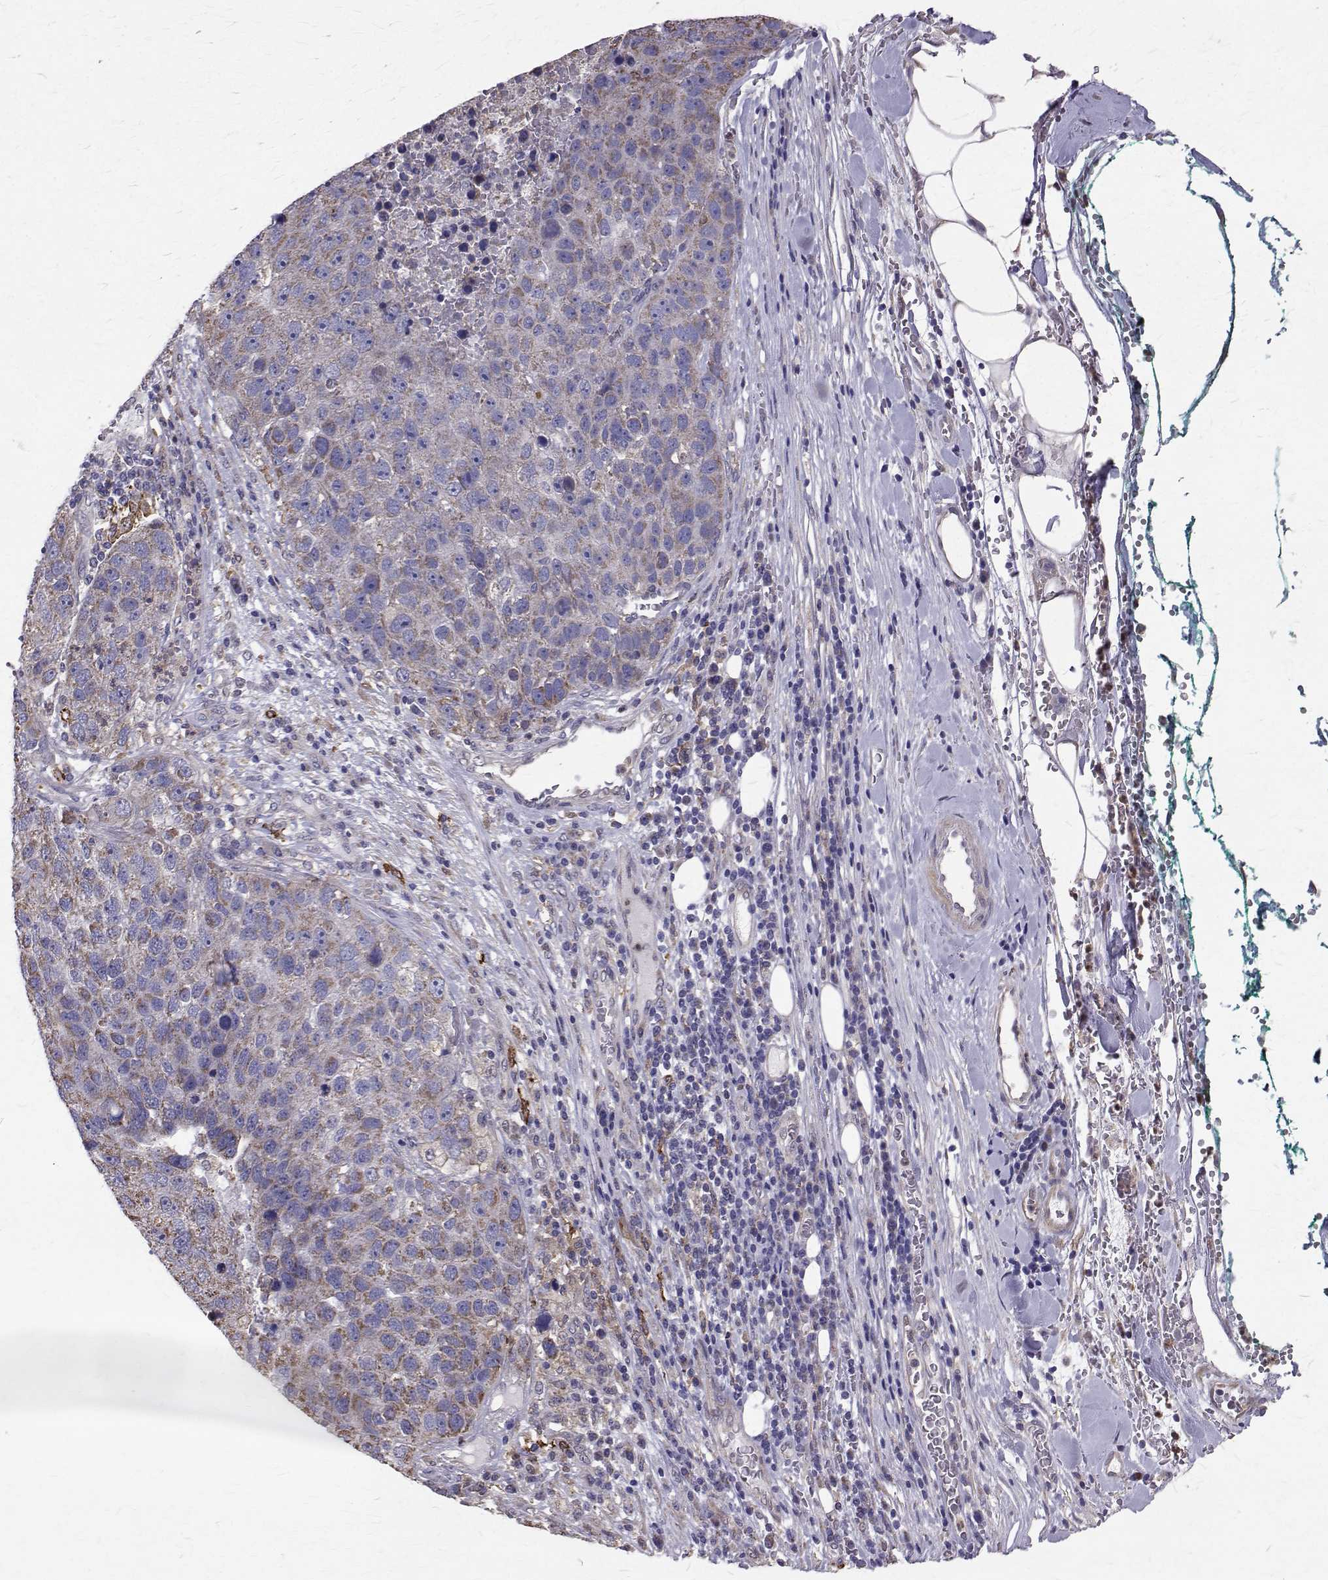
{"staining": {"intensity": "weak", "quantity": "25%-75%", "location": "cytoplasmic/membranous"}, "tissue": "pancreatic cancer", "cell_type": "Tumor cells", "image_type": "cancer", "snomed": [{"axis": "morphology", "description": "Adenocarcinoma, NOS"}, {"axis": "topography", "description": "Pancreas"}], "caption": "A low amount of weak cytoplasmic/membranous staining is appreciated in about 25%-75% of tumor cells in pancreatic cancer (adenocarcinoma) tissue. The protein is stained brown, and the nuclei are stained in blue (DAB (3,3'-diaminobenzidine) IHC with brightfield microscopy, high magnification).", "gene": "CCDC89", "patient": {"sex": "female", "age": 61}}